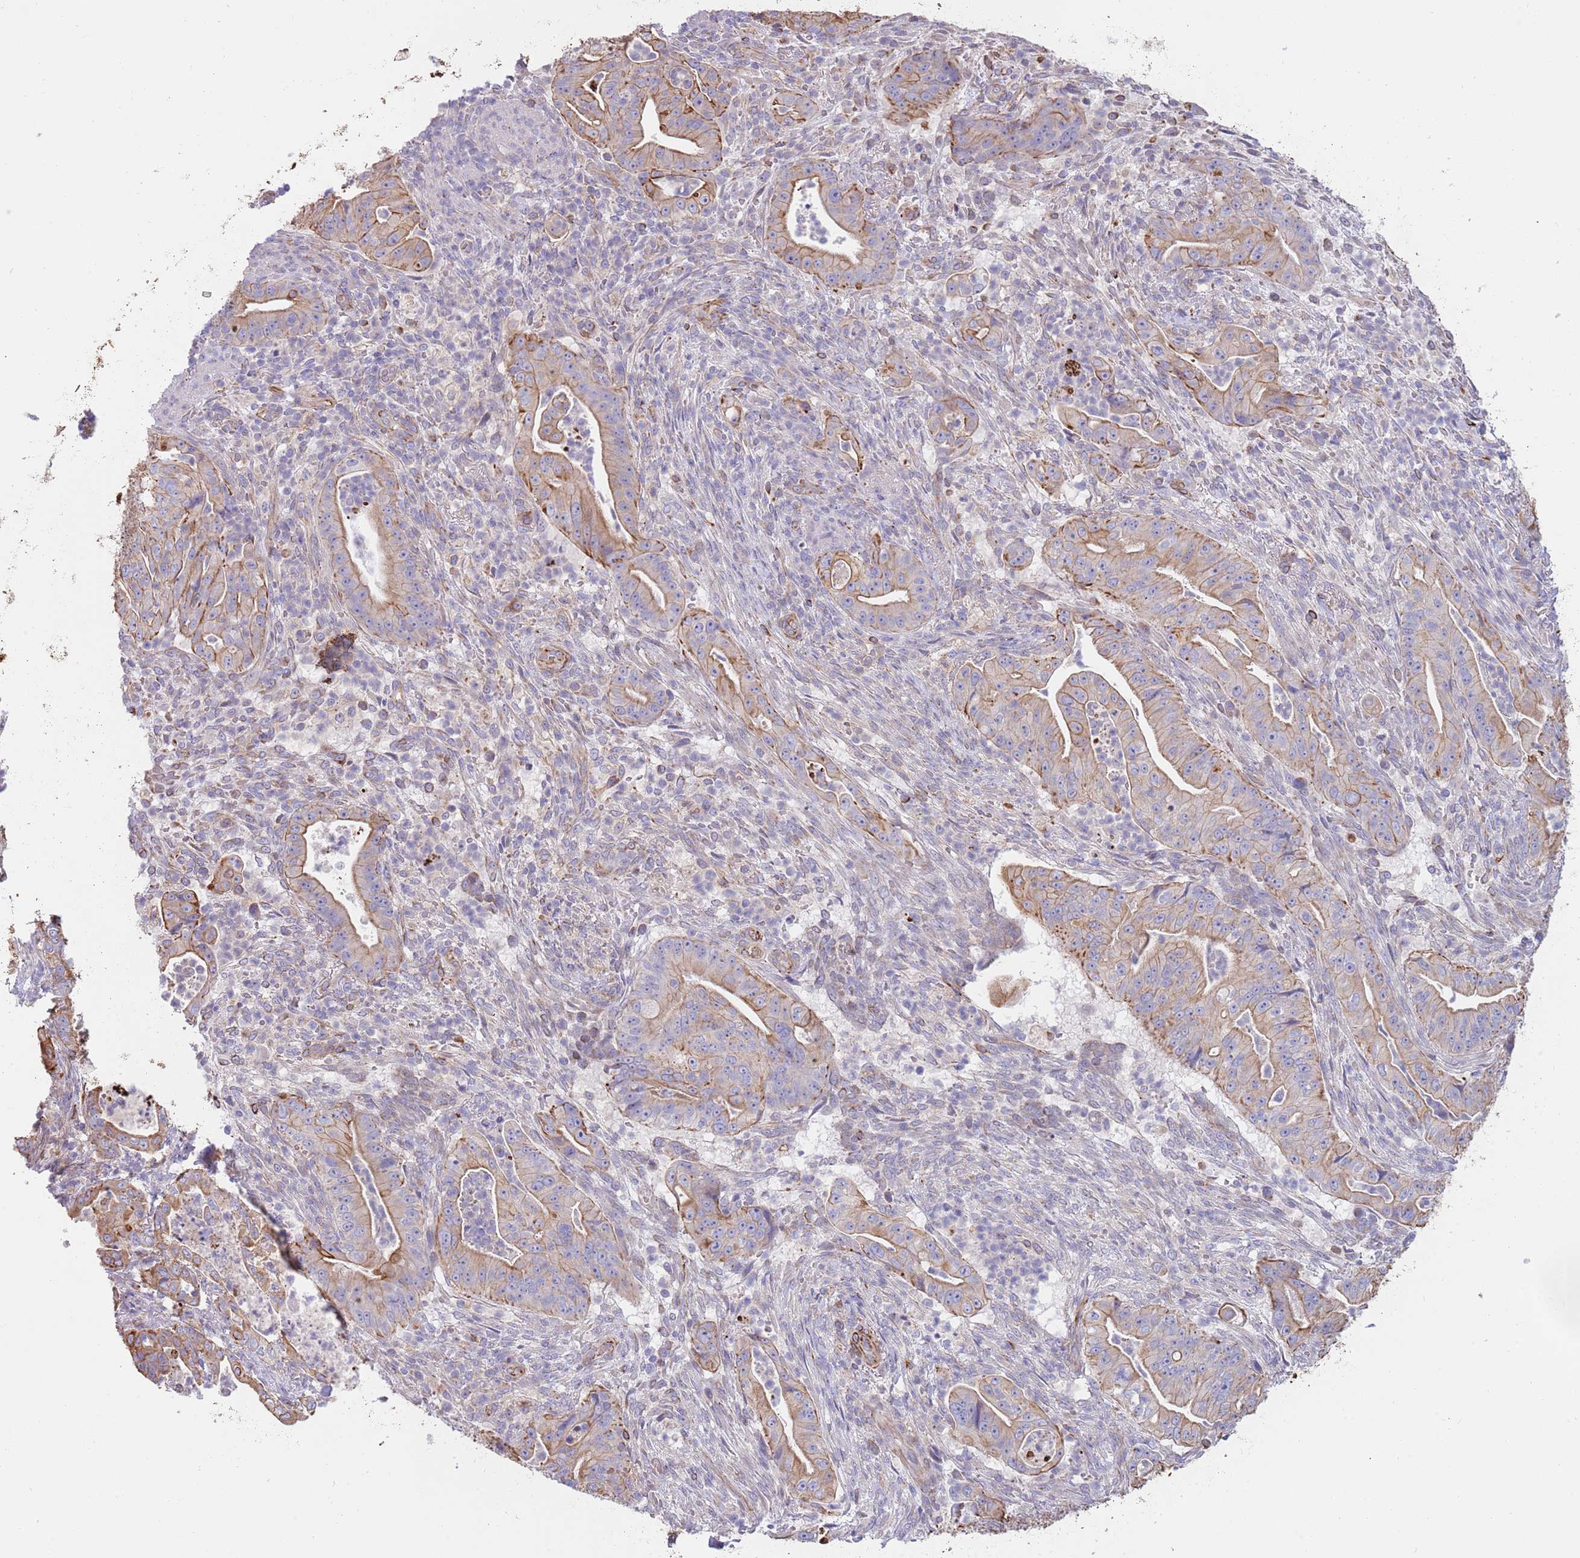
{"staining": {"intensity": "weak", "quantity": "25%-75%", "location": "cytoplasmic/membranous"}, "tissue": "pancreatic cancer", "cell_type": "Tumor cells", "image_type": "cancer", "snomed": [{"axis": "morphology", "description": "Adenocarcinoma, NOS"}, {"axis": "topography", "description": "Pancreas"}], "caption": "Immunohistochemical staining of human pancreatic cancer shows weak cytoplasmic/membranous protein positivity in approximately 25%-75% of tumor cells. Nuclei are stained in blue.", "gene": "MOGAT1", "patient": {"sex": "male", "age": 71}}